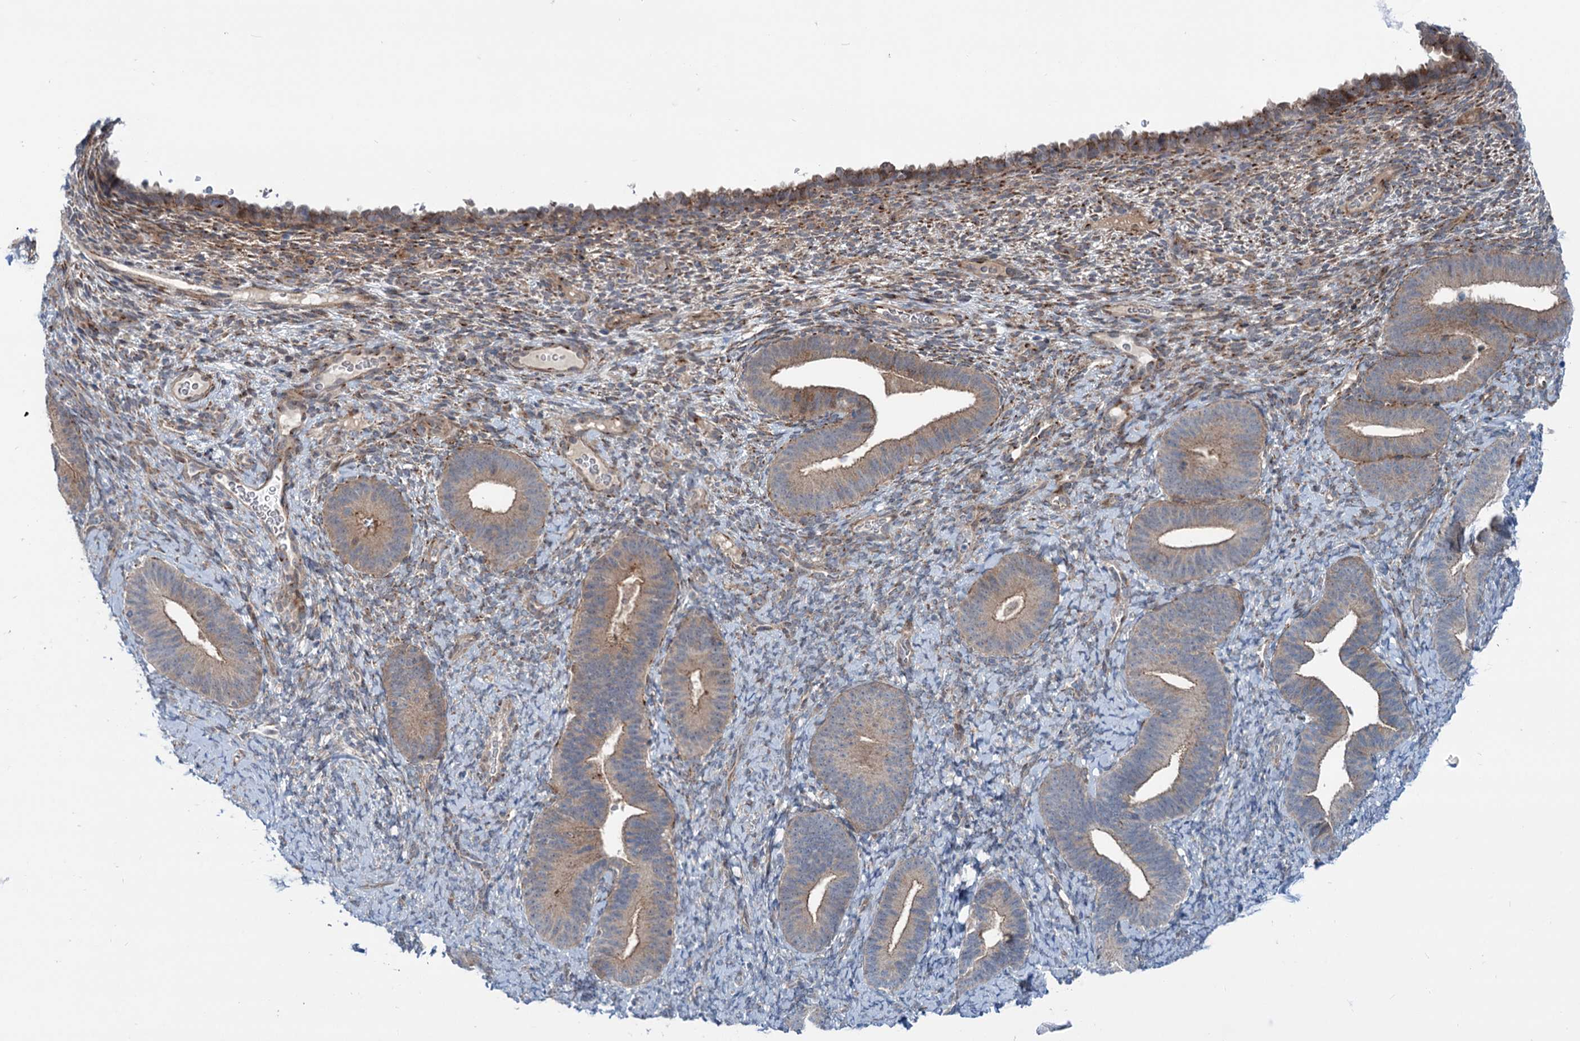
{"staining": {"intensity": "moderate", "quantity": ">75%", "location": "cytoplasmic/membranous"}, "tissue": "endometrium", "cell_type": "Cells in endometrial stroma", "image_type": "normal", "snomed": [{"axis": "morphology", "description": "Normal tissue, NOS"}, {"axis": "topography", "description": "Endometrium"}], "caption": "Immunohistochemical staining of benign endometrium demonstrates moderate cytoplasmic/membranous protein positivity in approximately >75% of cells in endometrial stroma.", "gene": "ELP4", "patient": {"sex": "female", "age": 65}}